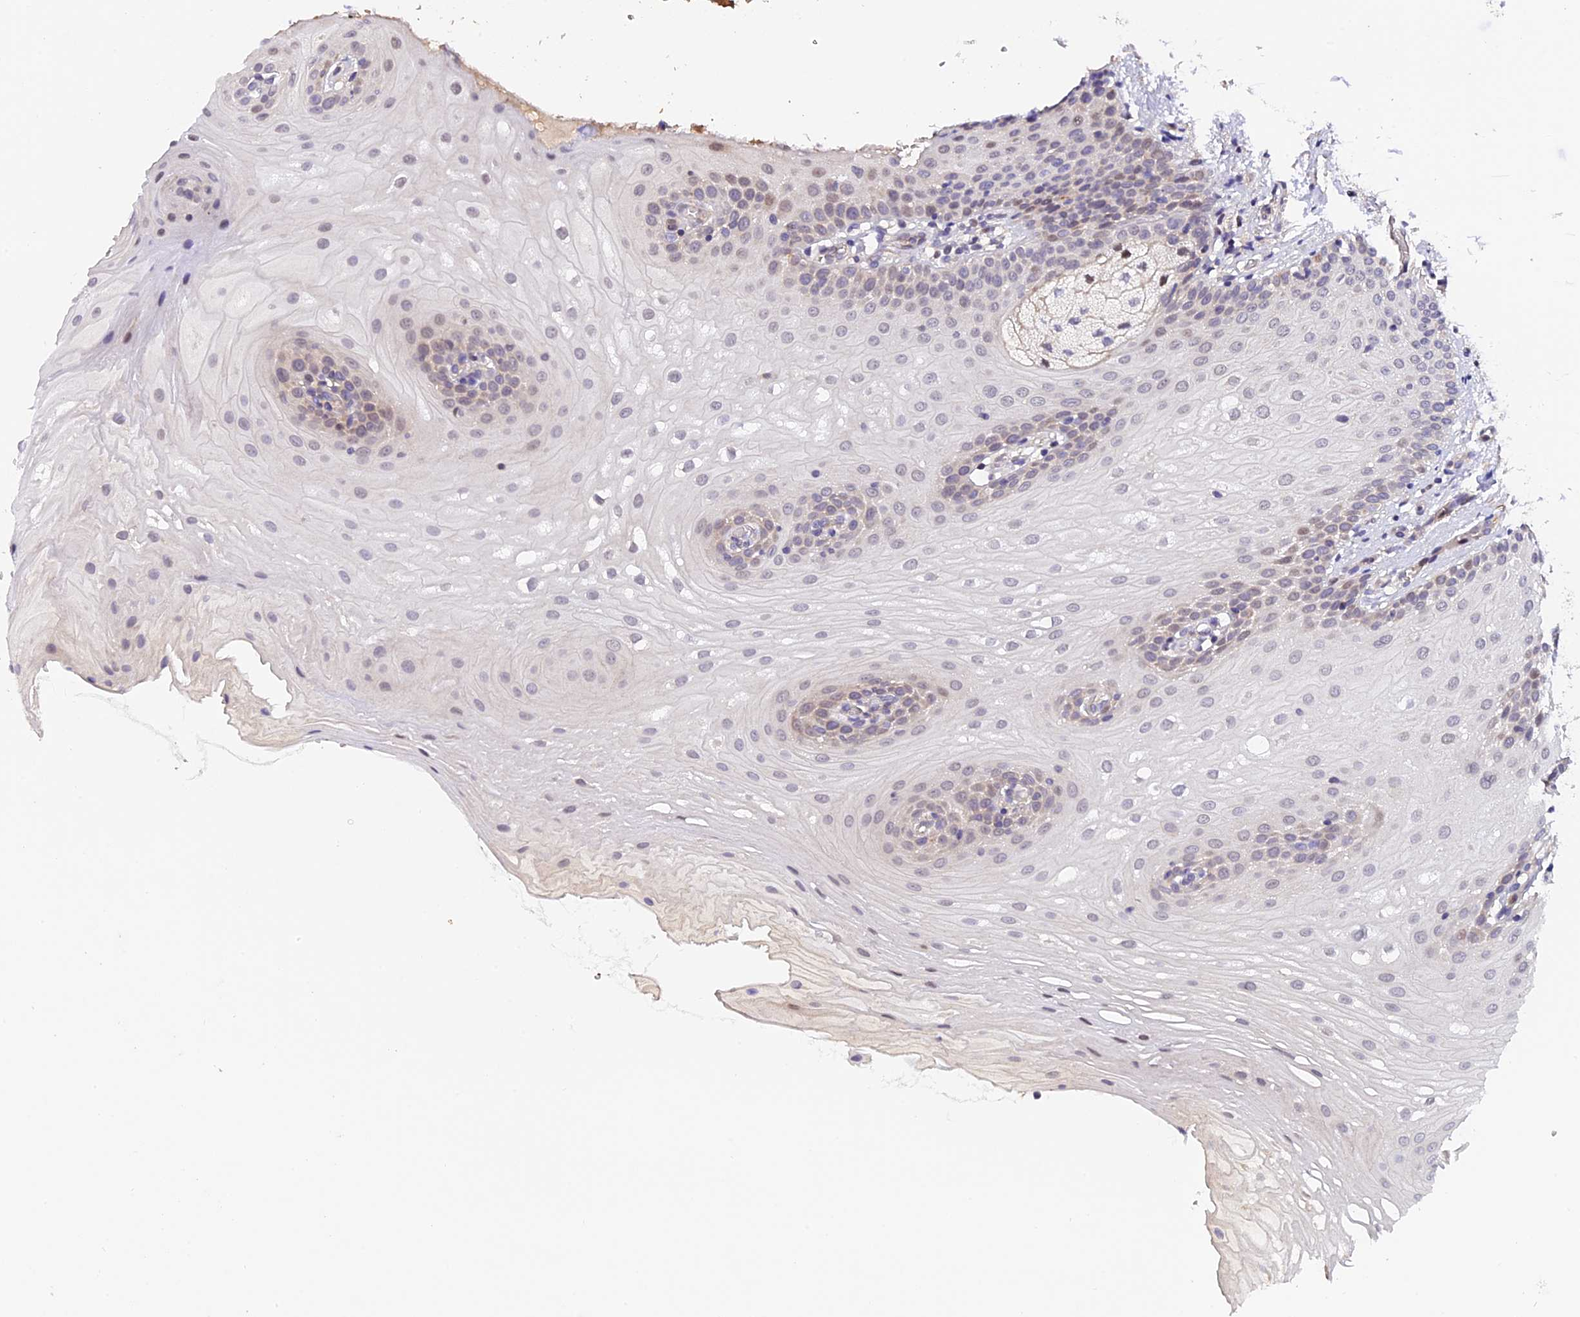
{"staining": {"intensity": "moderate", "quantity": "<25%", "location": "nuclear"}, "tissue": "oral mucosa", "cell_type": "Squamous epithelial cells", "image_type": "normal", "snomed": [{"axis": "morphology", "description": "Normal tissue, NOS"}, {"axis": "topography", "description": "Oral tissue"}], "caption": "Protein analysis of unremarkable oral mucosa exhibits moderate nuclear staining in about <25% of squamous epithelial cells. (Stains: DAB (3,3'-diaminobenzidine) in brown, nuclei in blue, Microscopy: brightfield microscopy at high magnification).", "gene": "TRMT1", "patient": {"sex": "female", "age": 54}}